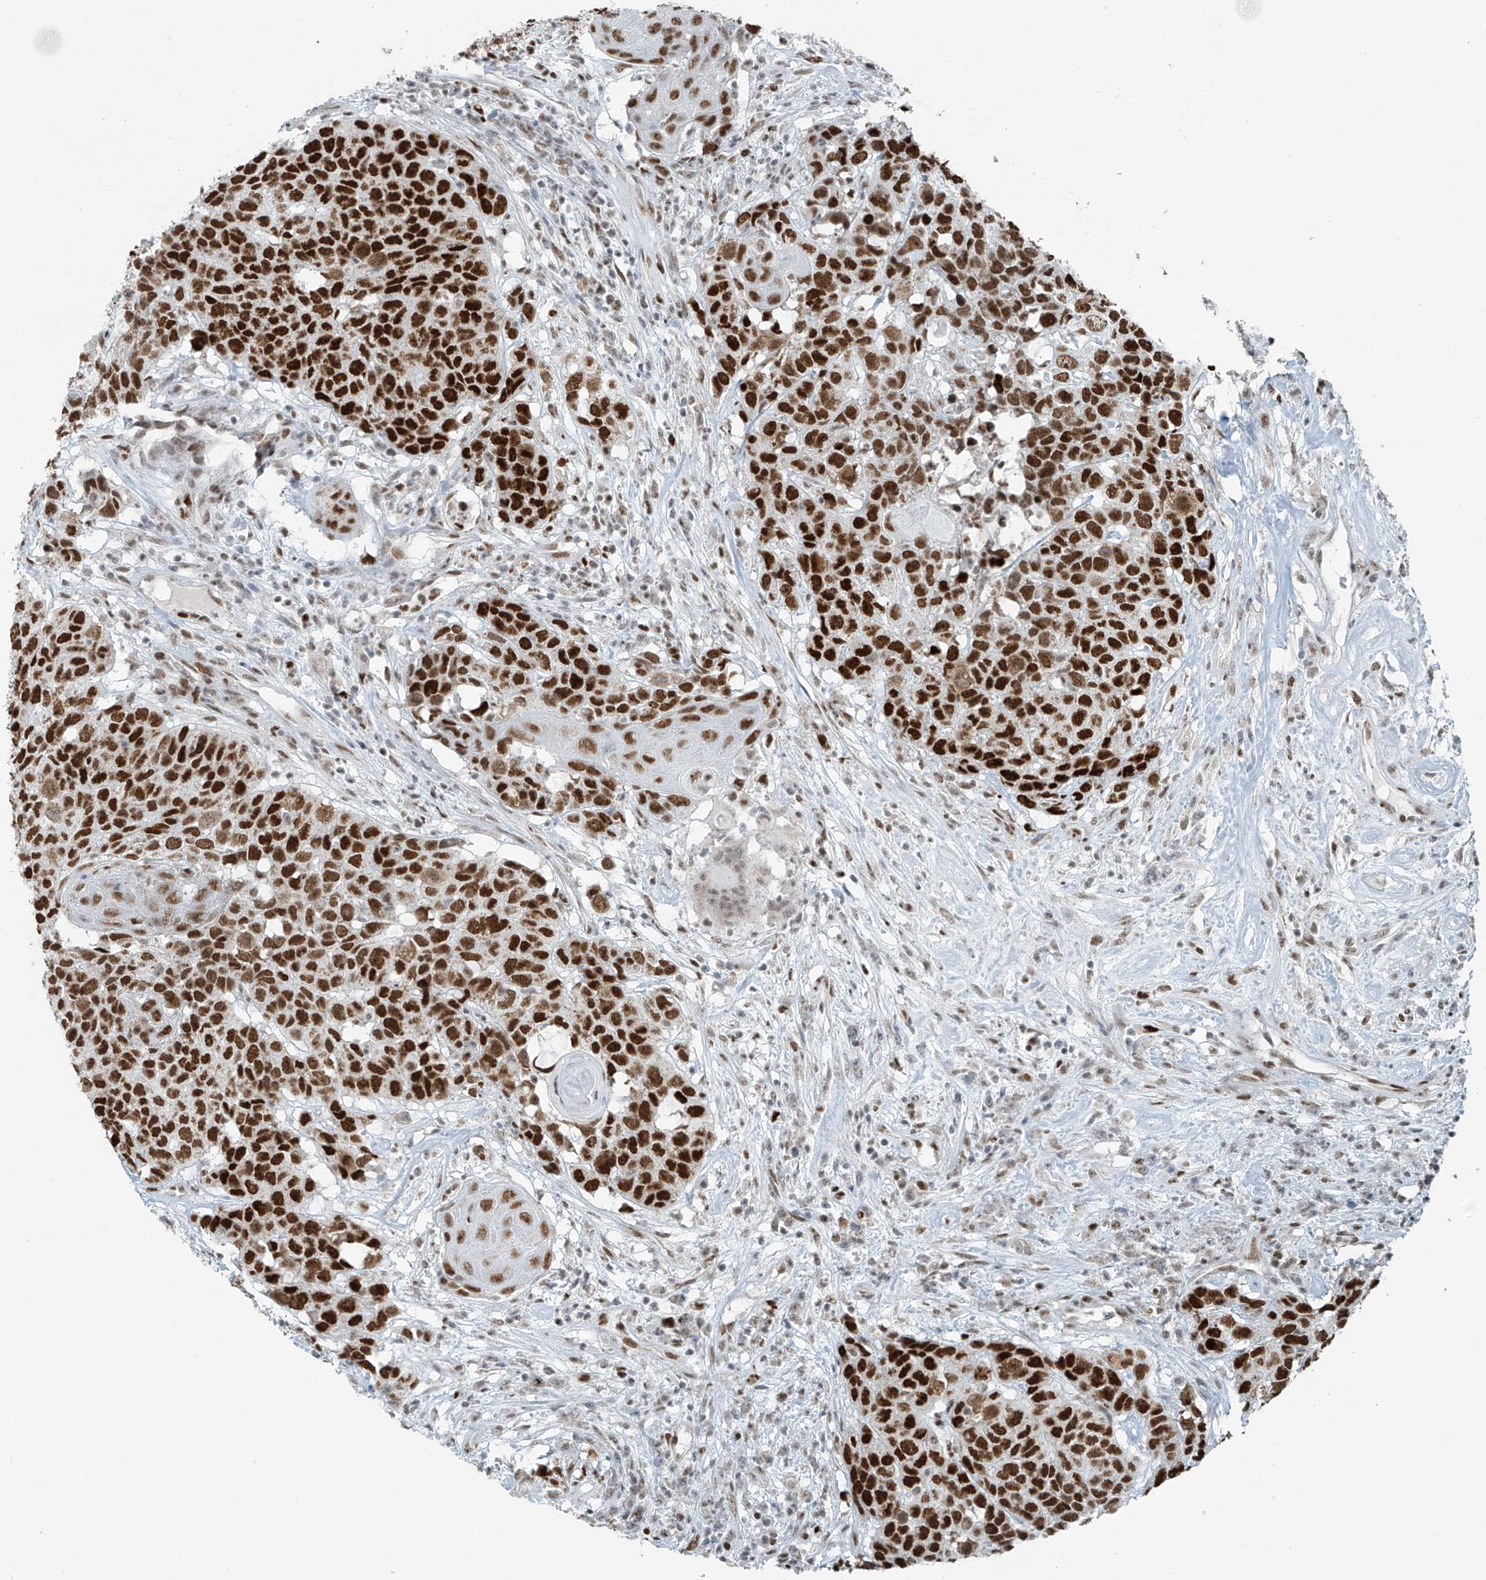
{"staining": {"intensity": "strong", "quantity": ">75%", "location": "nuclear"}, "tissue": "head and neck cancer", "cell_type": "Tumor cells", "image_type": "cancer", "snomed": [{"axis": "morphology", "description": "Squamous cell carcinoma, NOS"}, {"axis": "topography", "description": "Head-Neck"}], "caption": "DAB immunohistochemical staining of human head and neck cancer (squamous cell carcinoma) demonstrates strong nuclear protein staining in approximately >75% of tumor cells.", "gene": "WRNIP1", "patient": {"sex": "male", "age": 66}}